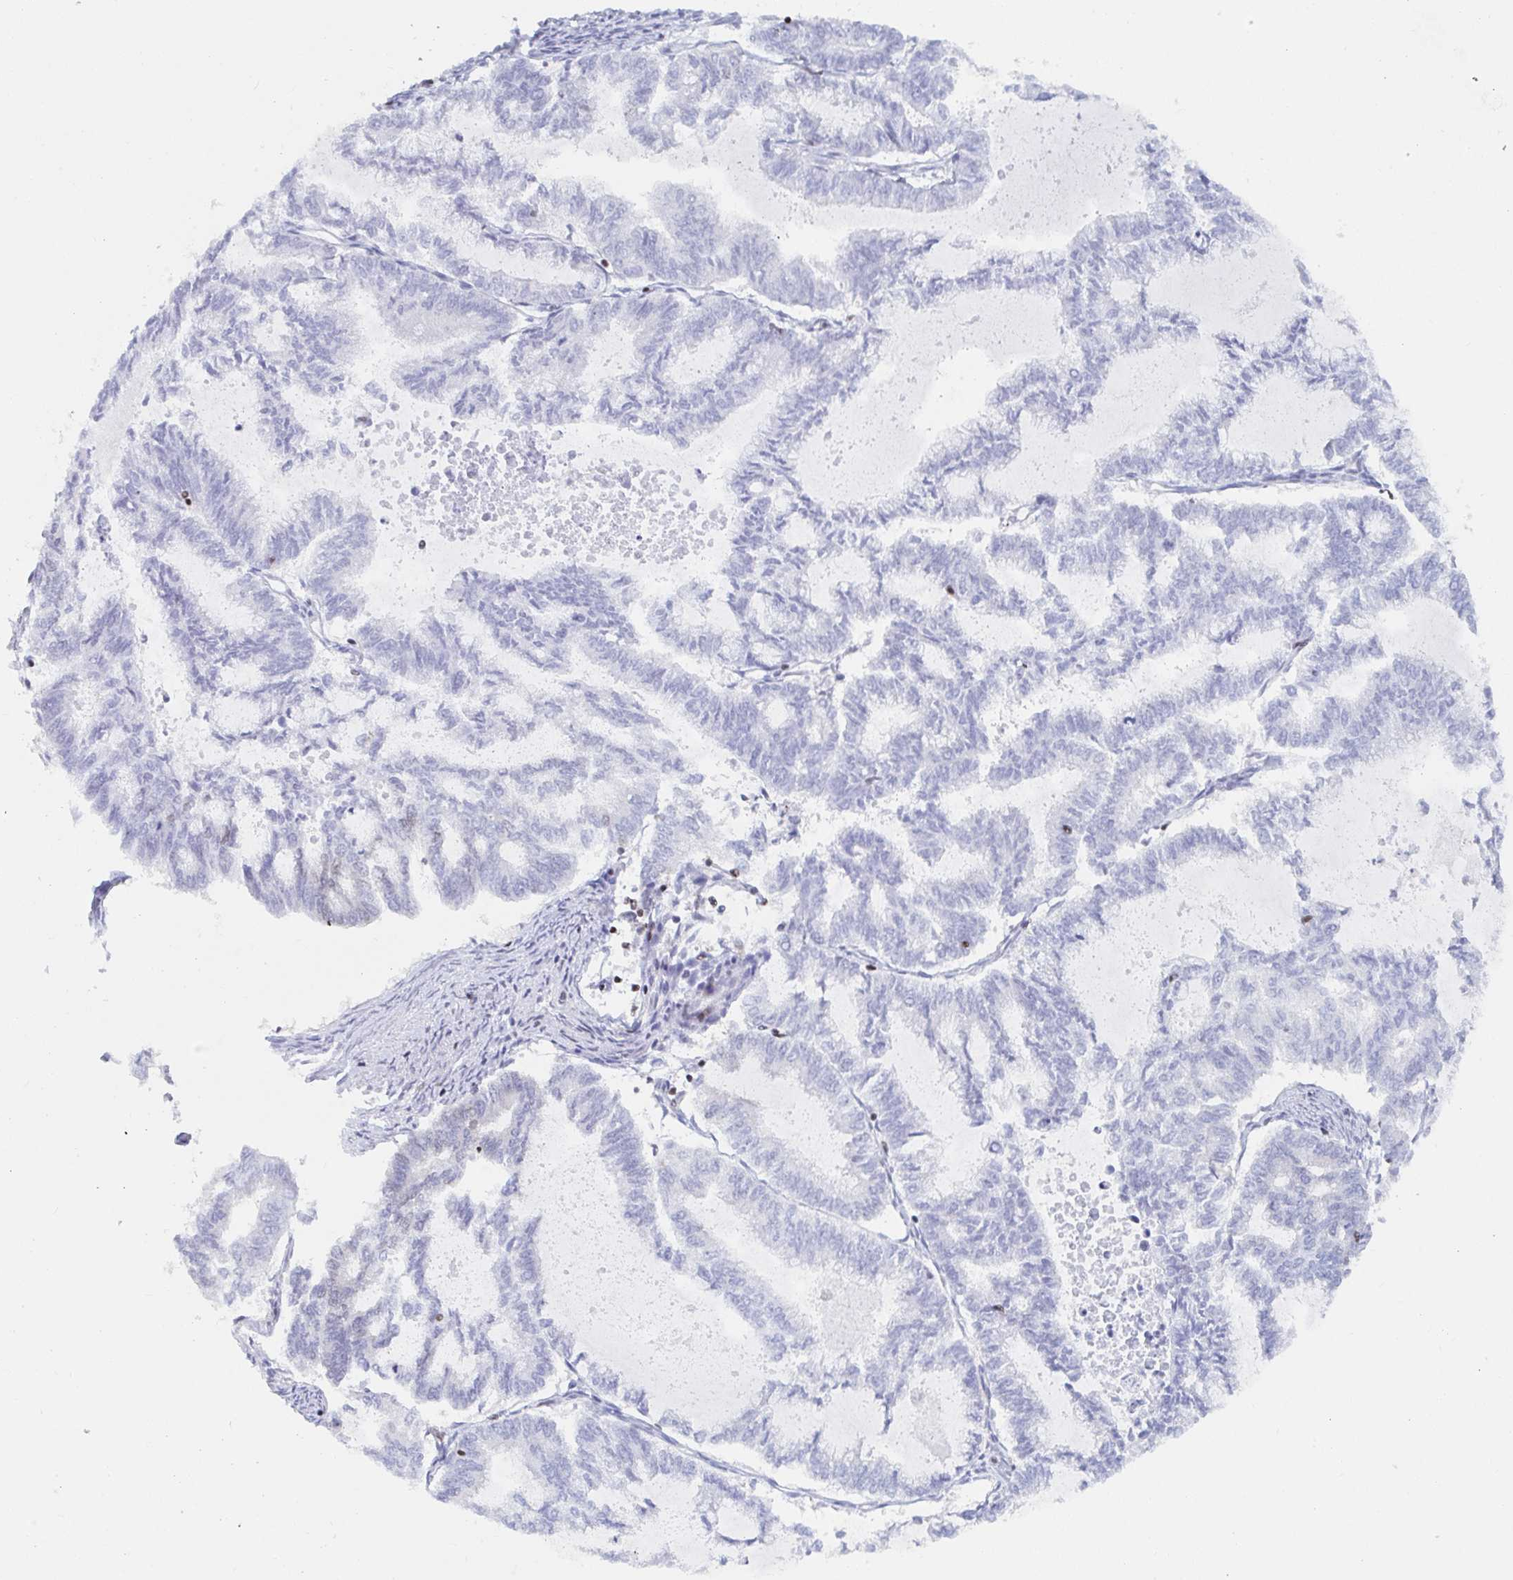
{"staining": {"intensity": "negative", "quantity": "none", "location": "none"}, "tissue": "endometrial cancer", "cell_type": "Tumor cells", "image_type": "cancer", "snomed": [{"axis": "morphology", "description": "Adenocarcinoma, NOS"}, {"axis": "topography", "description": "Endometrium"}], "caption": "Immunohistochemical staining of human adenocarcinoma (endometrial) reveals no significant positivity in tumor cells. The staining is performed using DAB brown chromogen with nuclei counter-stained in using hematoxylin.", "gene": "EWSR1", "patient": {"sex": "female", "age": 79}}